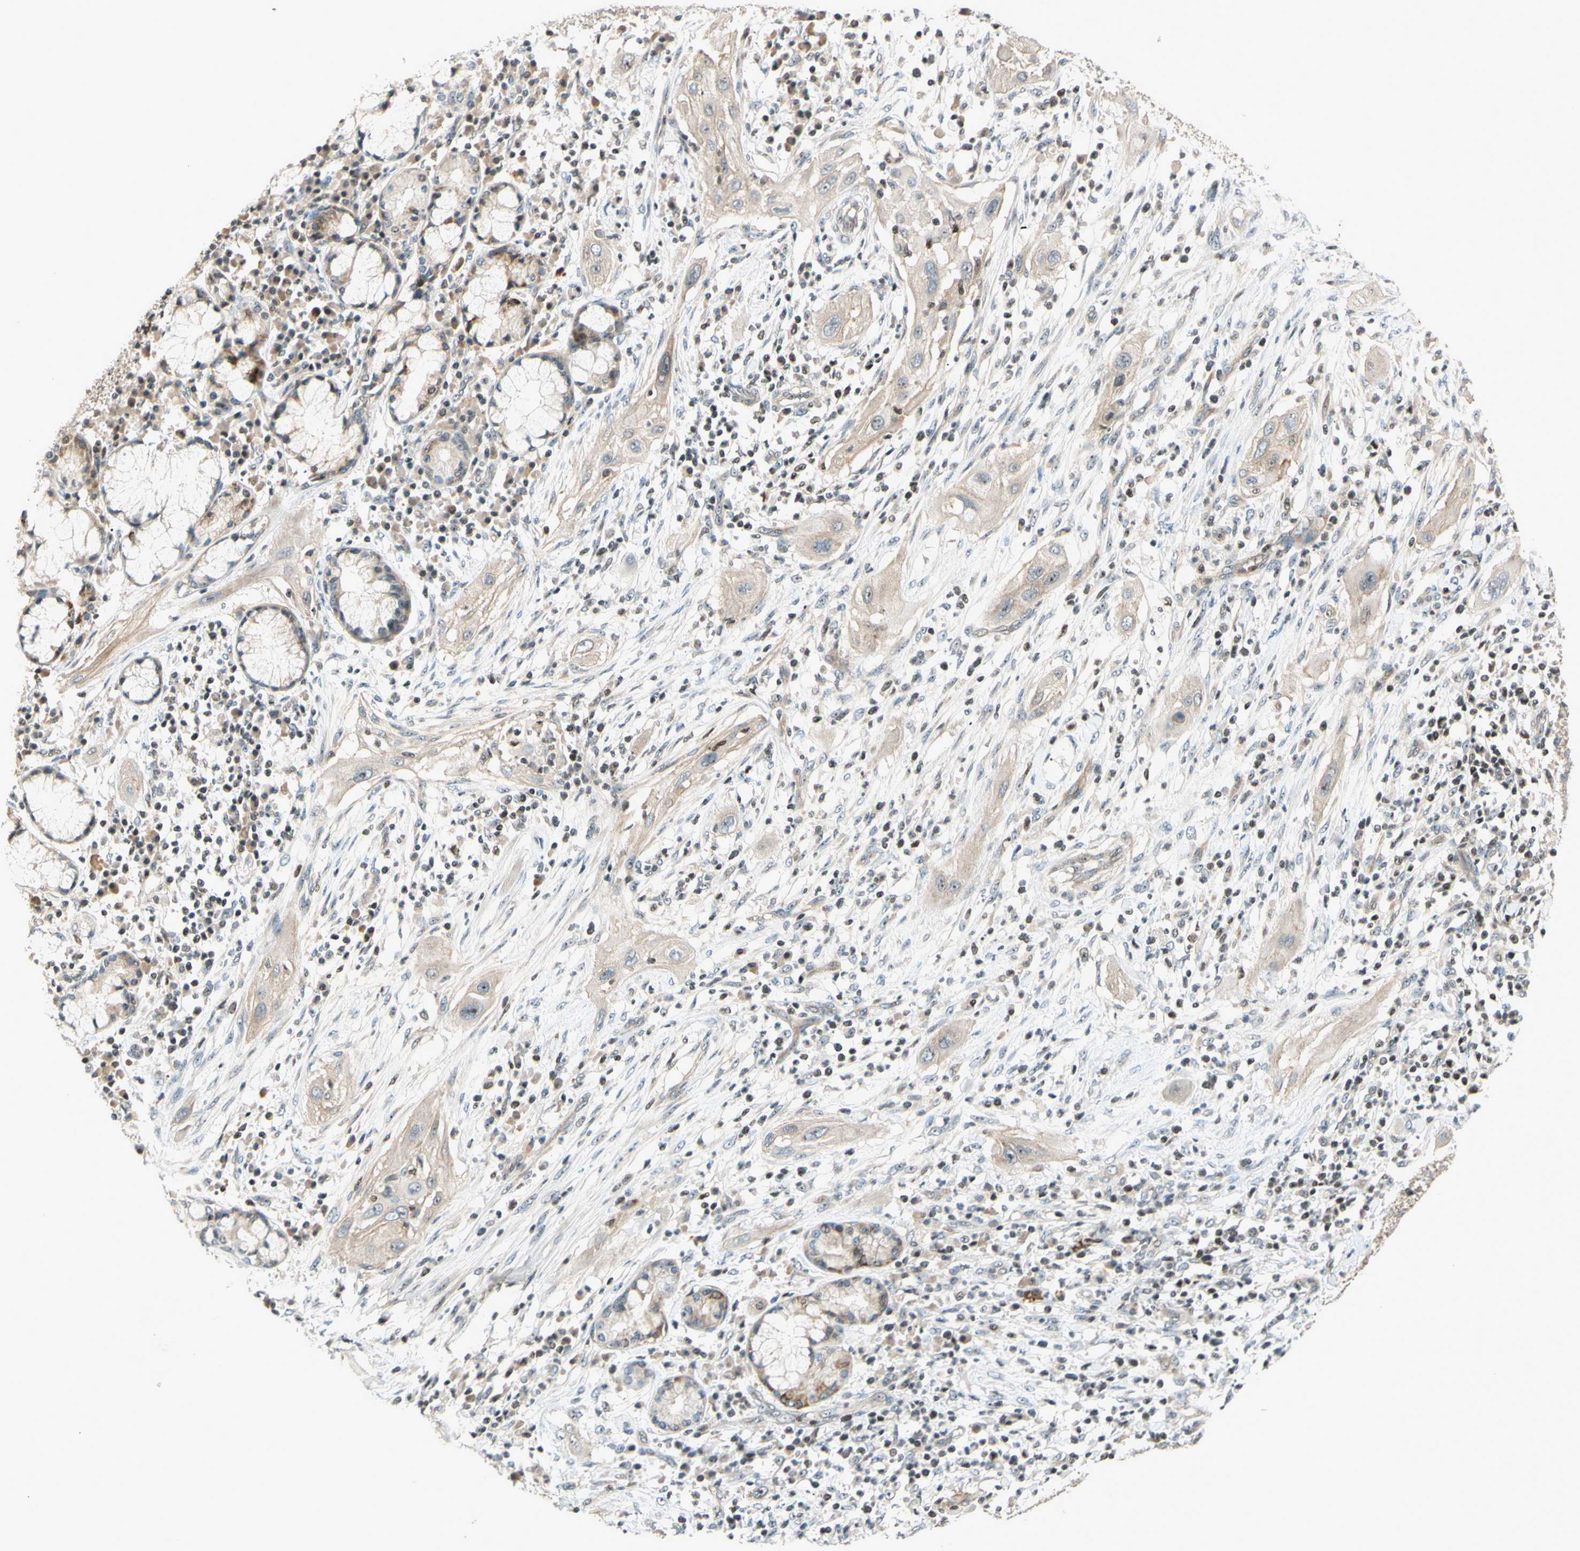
{"staining": {"intensity": "weak", "quantity": ">75%", "location": "cytoplasmic/membranous"}, "tissue": "lung cancer", "cell_type": "Tumor cells", "image_type": "cancer", "snomed": [{"axis": "morphology", "description": "Squamous cell carcinoma, NOS"}, {"axis": "topography", "description": "Lung"}], "caption": "Lung cancer stained with IHC reveals weak cytoplasmic/membranous staining in about >75% of tumor cells.", "gene": "NFYA", "patient": {"sex": "female", "age": 47}}